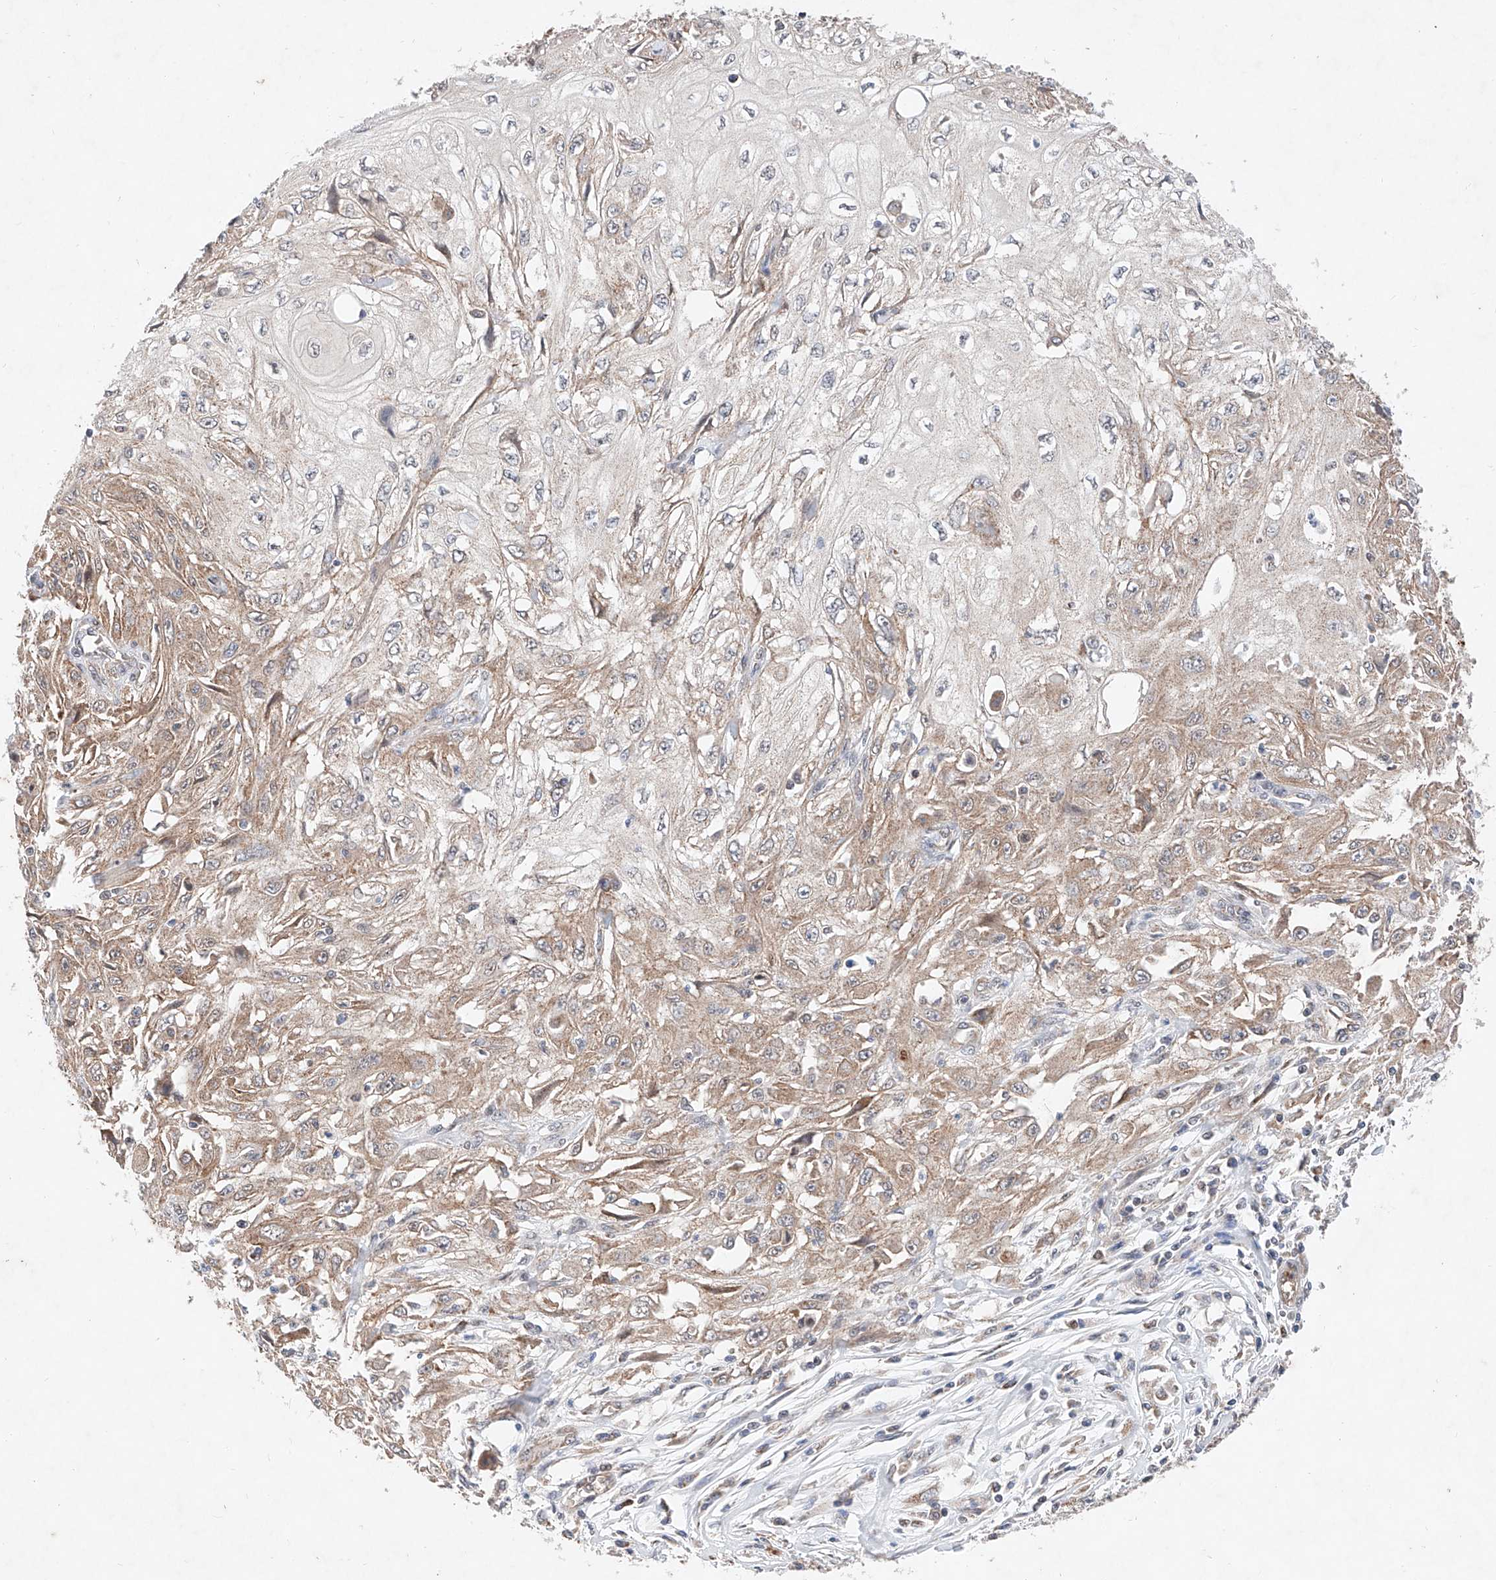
{"staining": {"intensity": "moderate", "quantity": "25%-75%", "location": "cytoplasmic/membranous"}, "tissue": "skin cancer", "cell_type": "Tumor cells", "image_type": "cancer", "snomed": [{"axis": "morphology", "description": "Squamous cell carcinoma, NOS"}, {"axis": "topography", "description": "Skin"}], "caption": "Skin cancer stained for a protein (brown) exhibits moderate cytoplasmic/membranous positive staining in about 25%-75% of tumor cells.", "gene": "FASTK", "patient": {"sex": "male", "age": 75}}